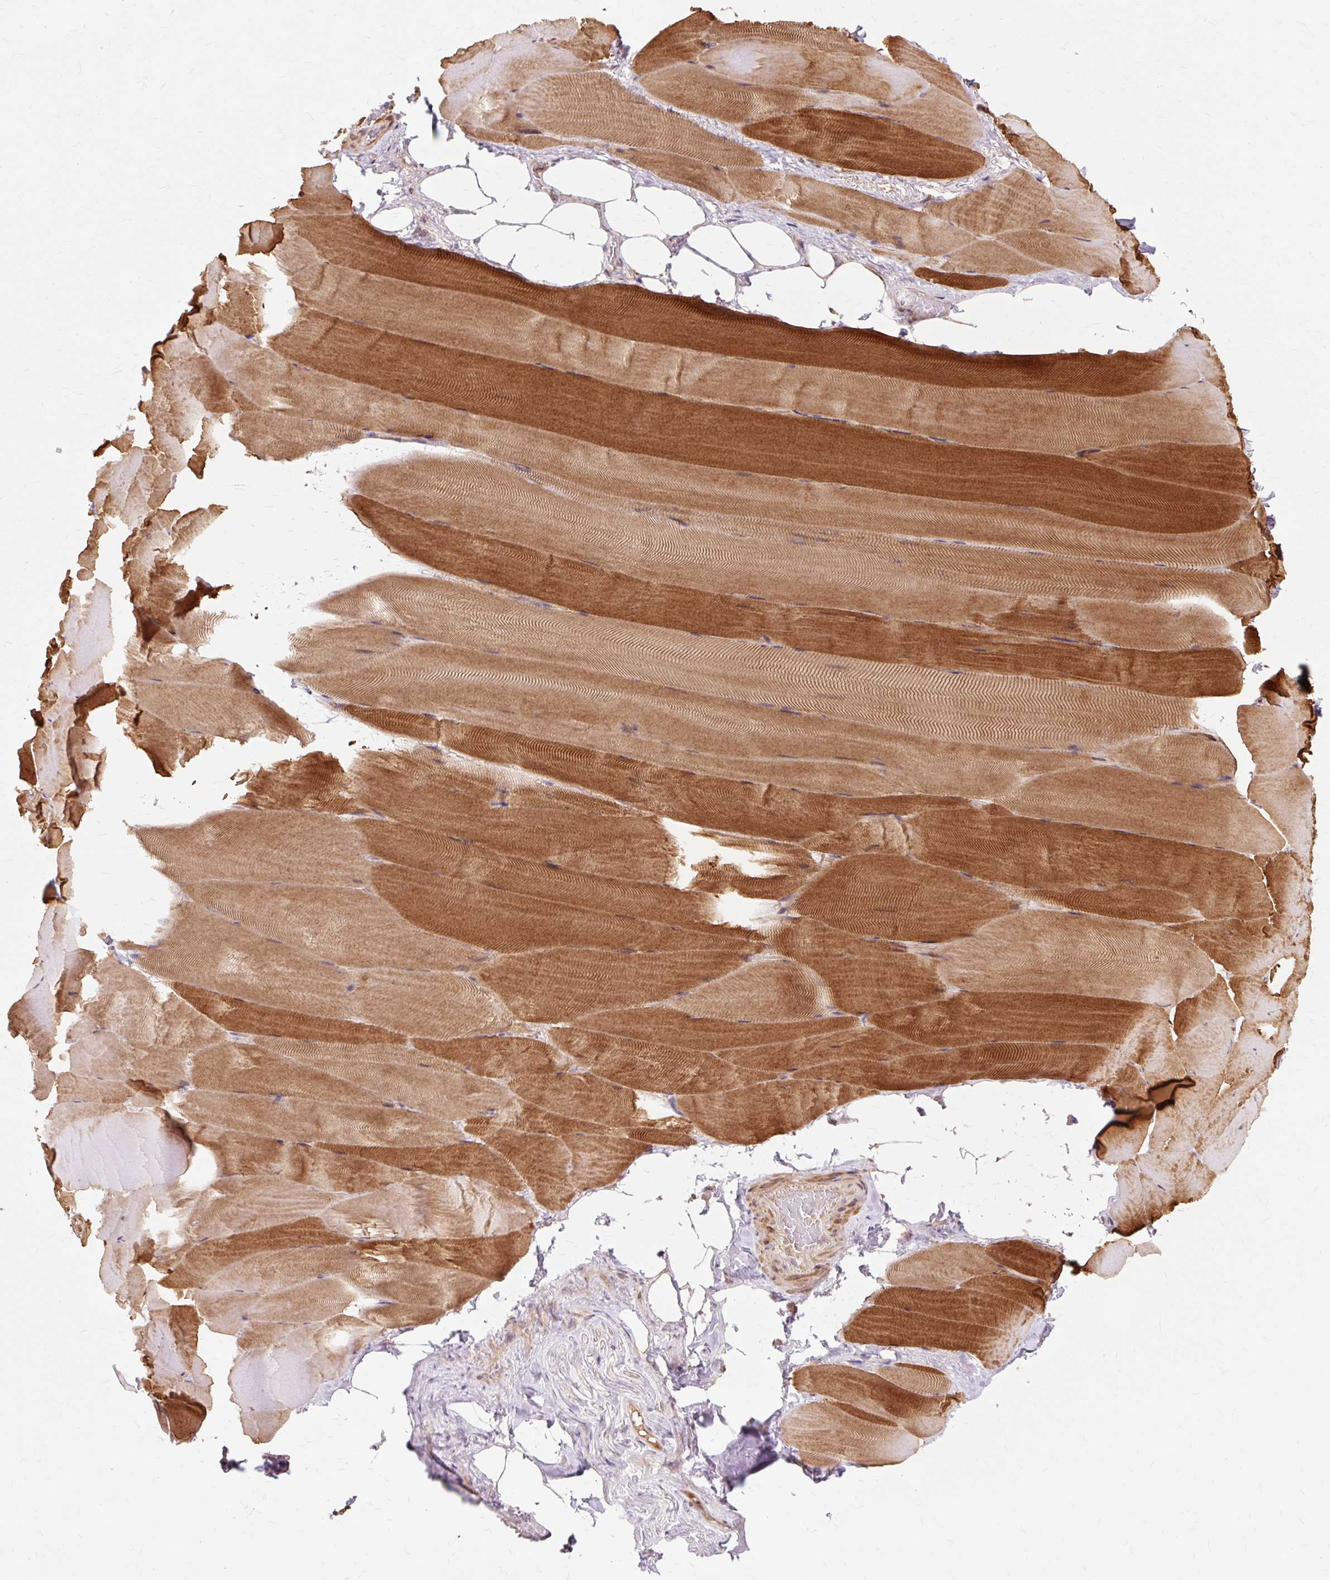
{"staining": {"intensity": "strong", "quantity": "25%-75%", "location": "cytoplasmic/membranous"}, "tissue": "skeletal muscle", "cell_type": "Myocytes", "image_type": "normal", "snomed": [{"axis": "morphology", "description": "Normal tissue, NOS"}, {"axis": "topography", "description": "Skeletal muscle"}], "caption": "DAB immunohistochemical staining of benign human skeletal muscle reveals strong cytoplasmic/membranous protein staining in approximately 25%-75% of myocytes.", "gene": "GEMIN2", "patient": {"sex": "female", "age": 64}}